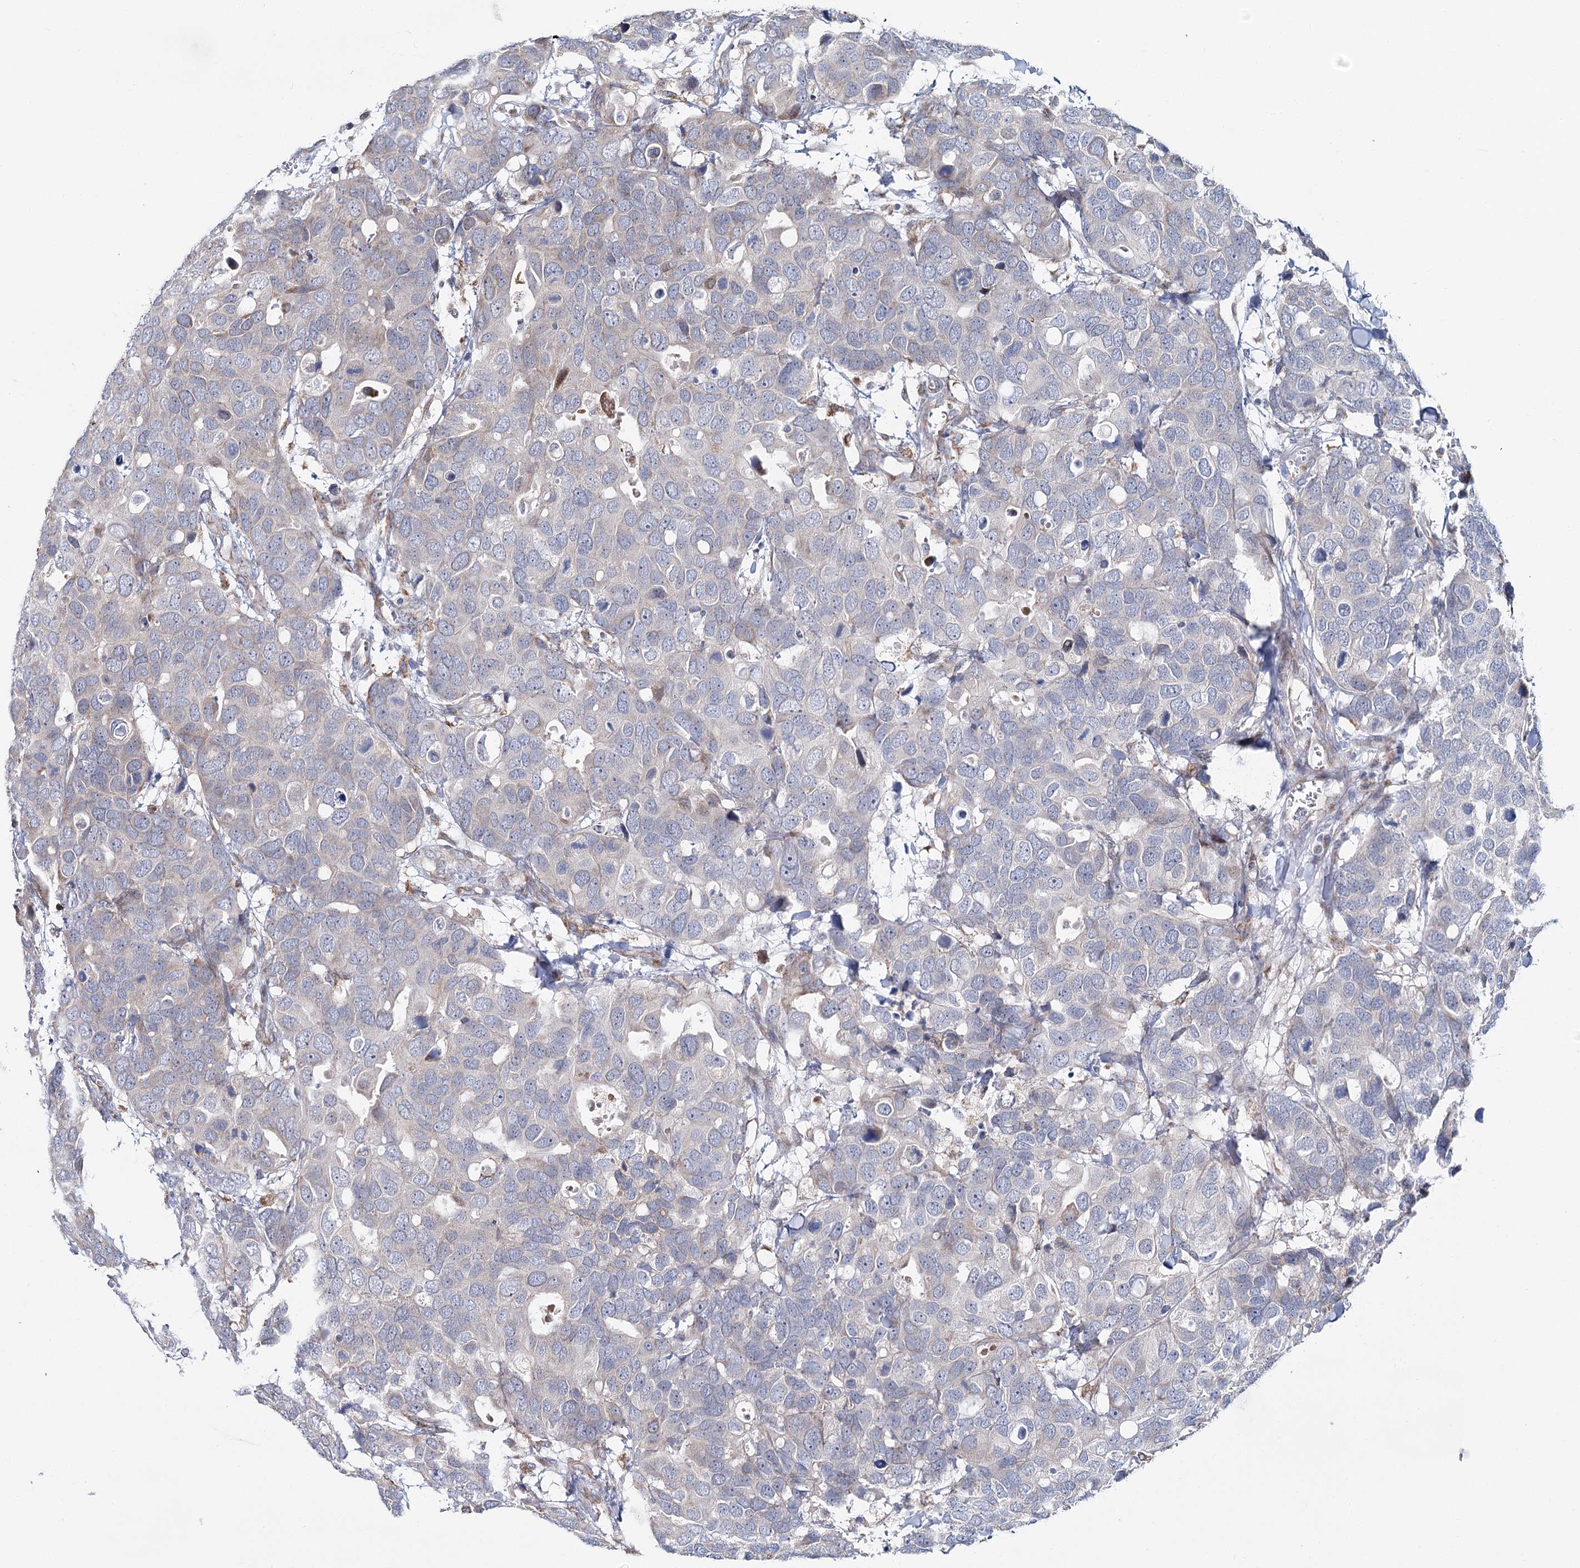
{"staining": {"intensity": "negative", "quantity": "none", "location": "none"}, "tissue": "breast cancer", "cell_type": "Tumor cells", "image_type": "cancer", "snomed": [{"axis": "morphology", "description": "Duct carcinoma"}, {"axis": "topography", "description": "Breast"}], "caption": "Immunohistochemistry micrograph of neoplastic tissue: human breast intraductal carcinoma stained with DAB (3,3'-diaminobenzidine) shows no significant protein expression in tumor cells.", "gene": "CPLANE1", "patient": {"sex": "female", "age": 83}}